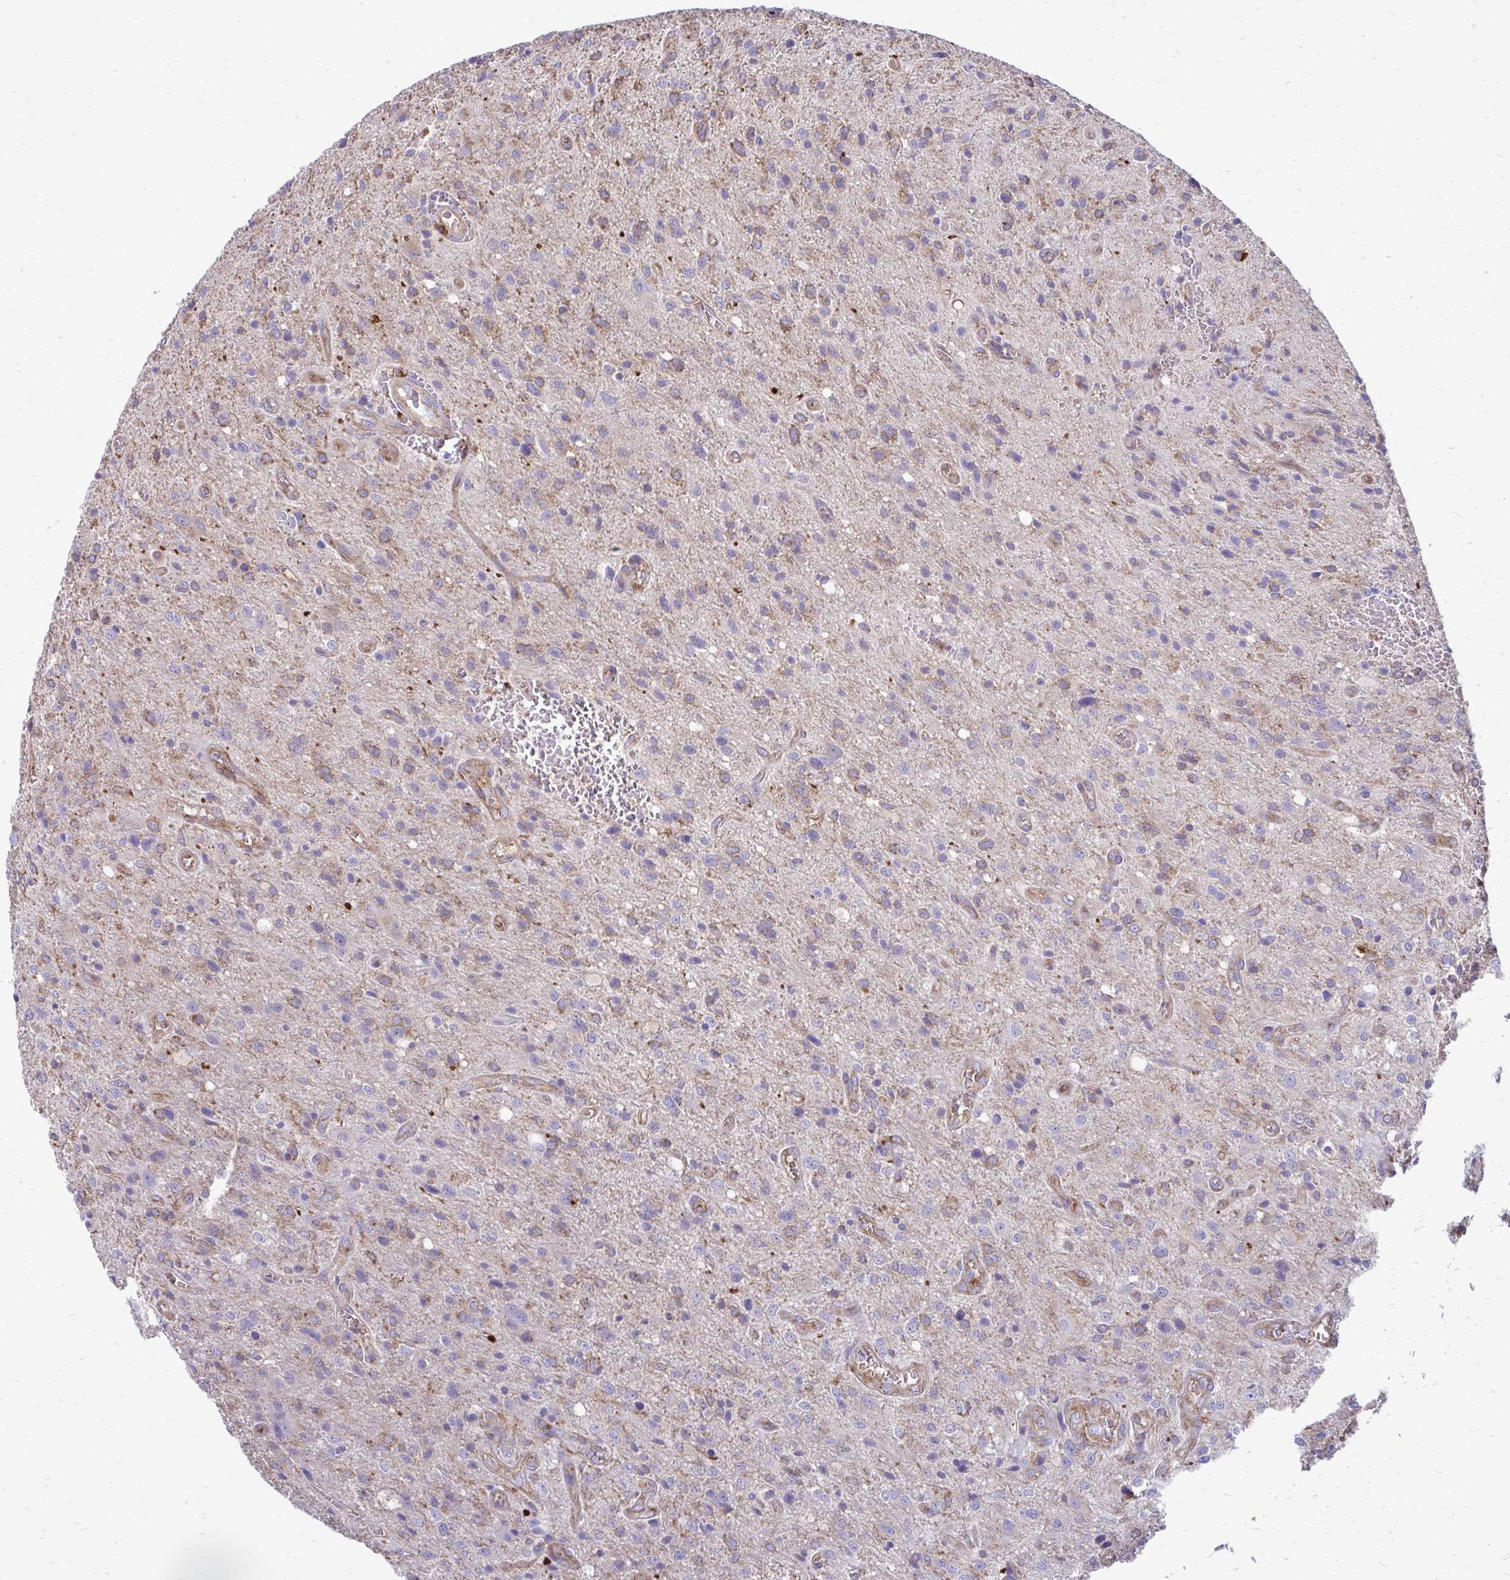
{"staining": {"intensity": "weak", "quantity": "<25%", "location": "cytoplasmic/membranous"}, "tissue": "glioma", "cell_type": "Tumor cells", "image_type": "cancer", "snomed": [{"axis": "morphology", "description": "Glioma, malignant, Low grade"}, {"axis": "topography", "description": "Brain"}], "caption": "An immunohistochemistry (IHC) micrograph of malignant glioma (low-grade) is shown. There is no staining in tumor cells of malignant glioma (low-grade).", "gene": "CLTA", "patient": {"sex": "male", "age": 66}}